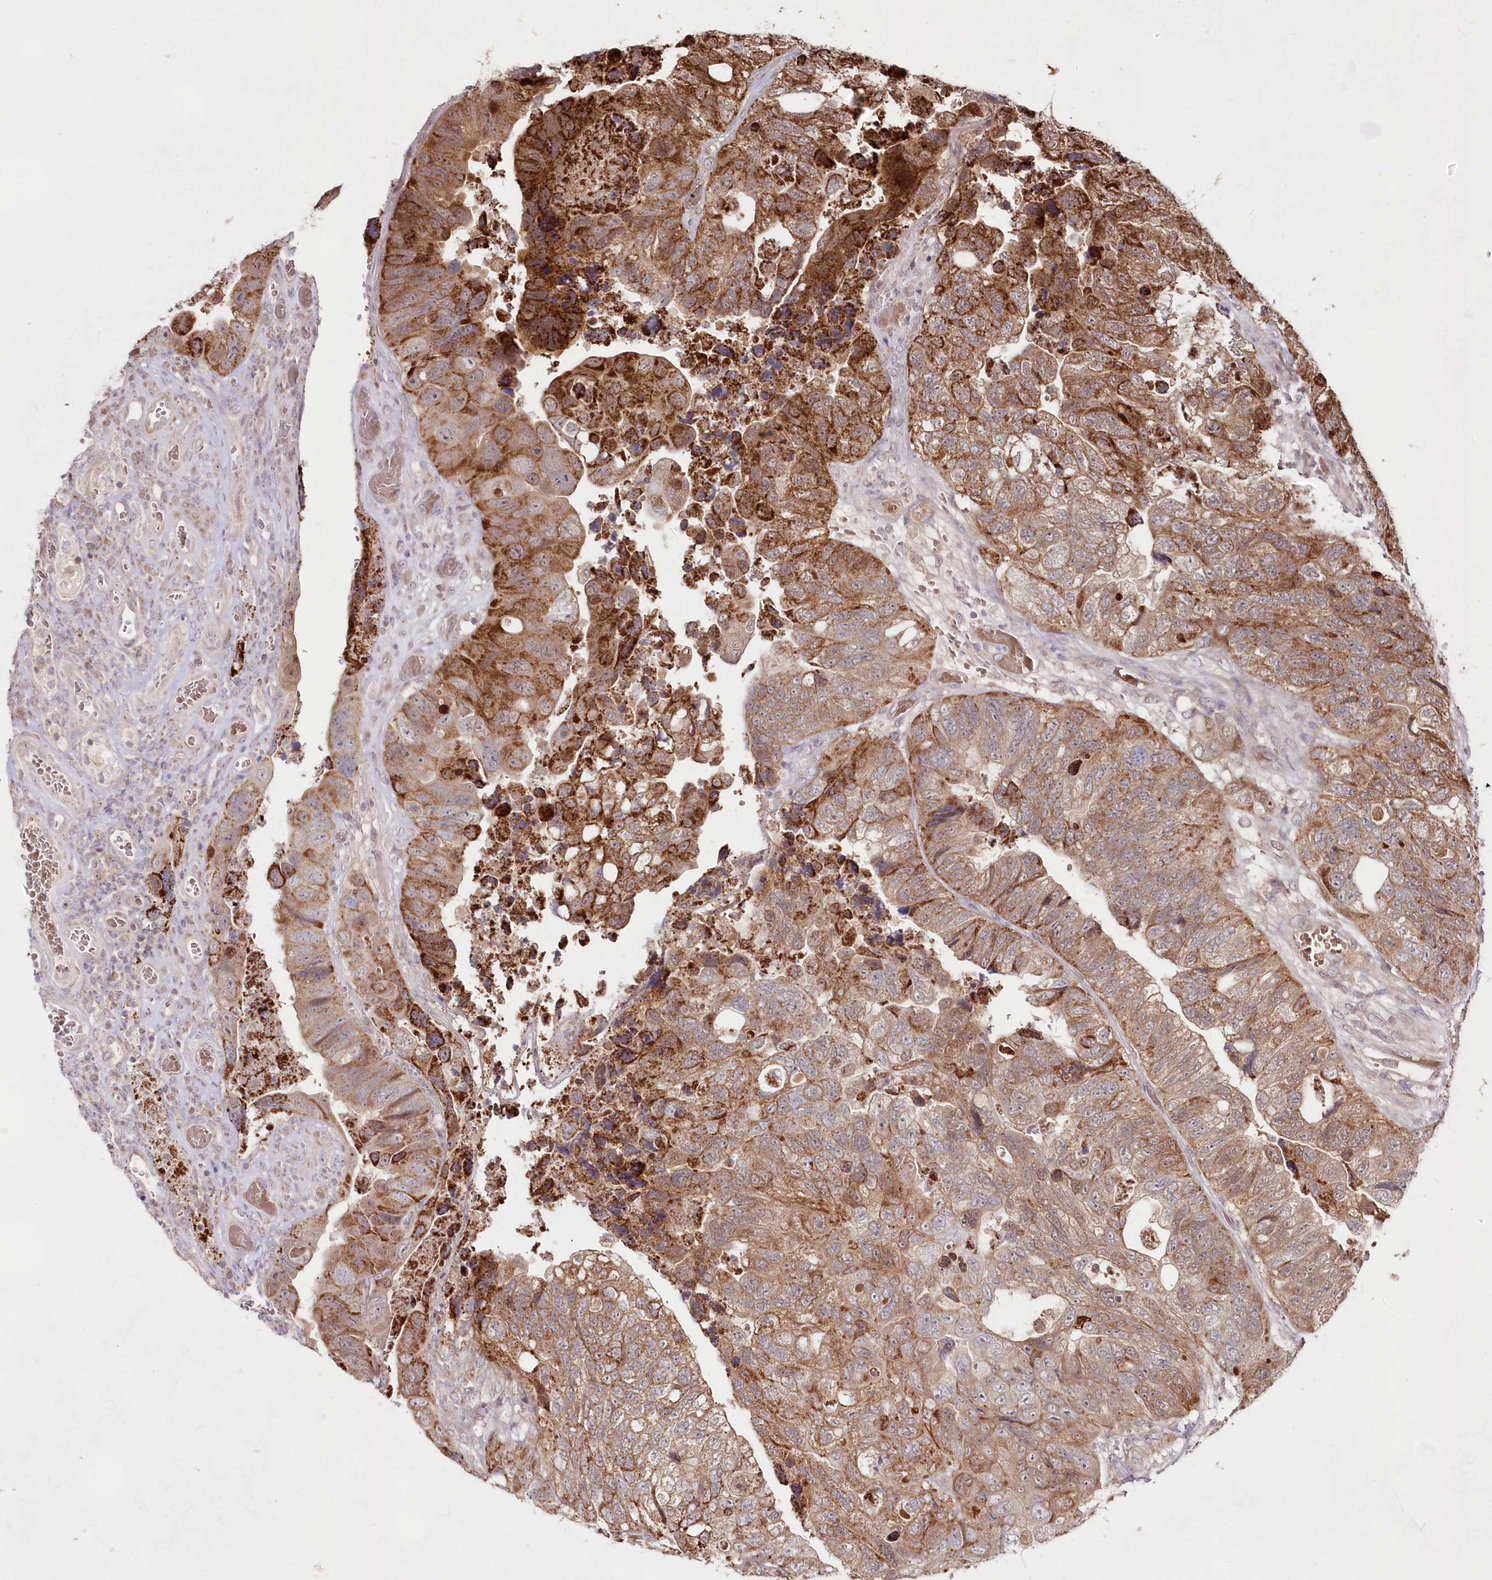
{"staining": {"intensity": "moderate", "quantity": ">75%", "location": "cytoplasmic/membranous"}, "tissue": "colorectal cancer", "cell_type": "Tumor cells", "image_type": "cancer", "snomed": [{"axis": "morphology", "description": "Adenocarcinoma, NOS"}, {"axis": "topography", "description": "Rectum"}], "caption": "This photomicrograph shows colorectal adenocarcinoma stained with IHC to label a protein in brown. The cytoplasmic/membranous of tumor cells show moderate positivity for the protein. Nuclei are counter-stained blue.", "gene": "IMPA1", "patient": {"sex": "male", "age": 63}}